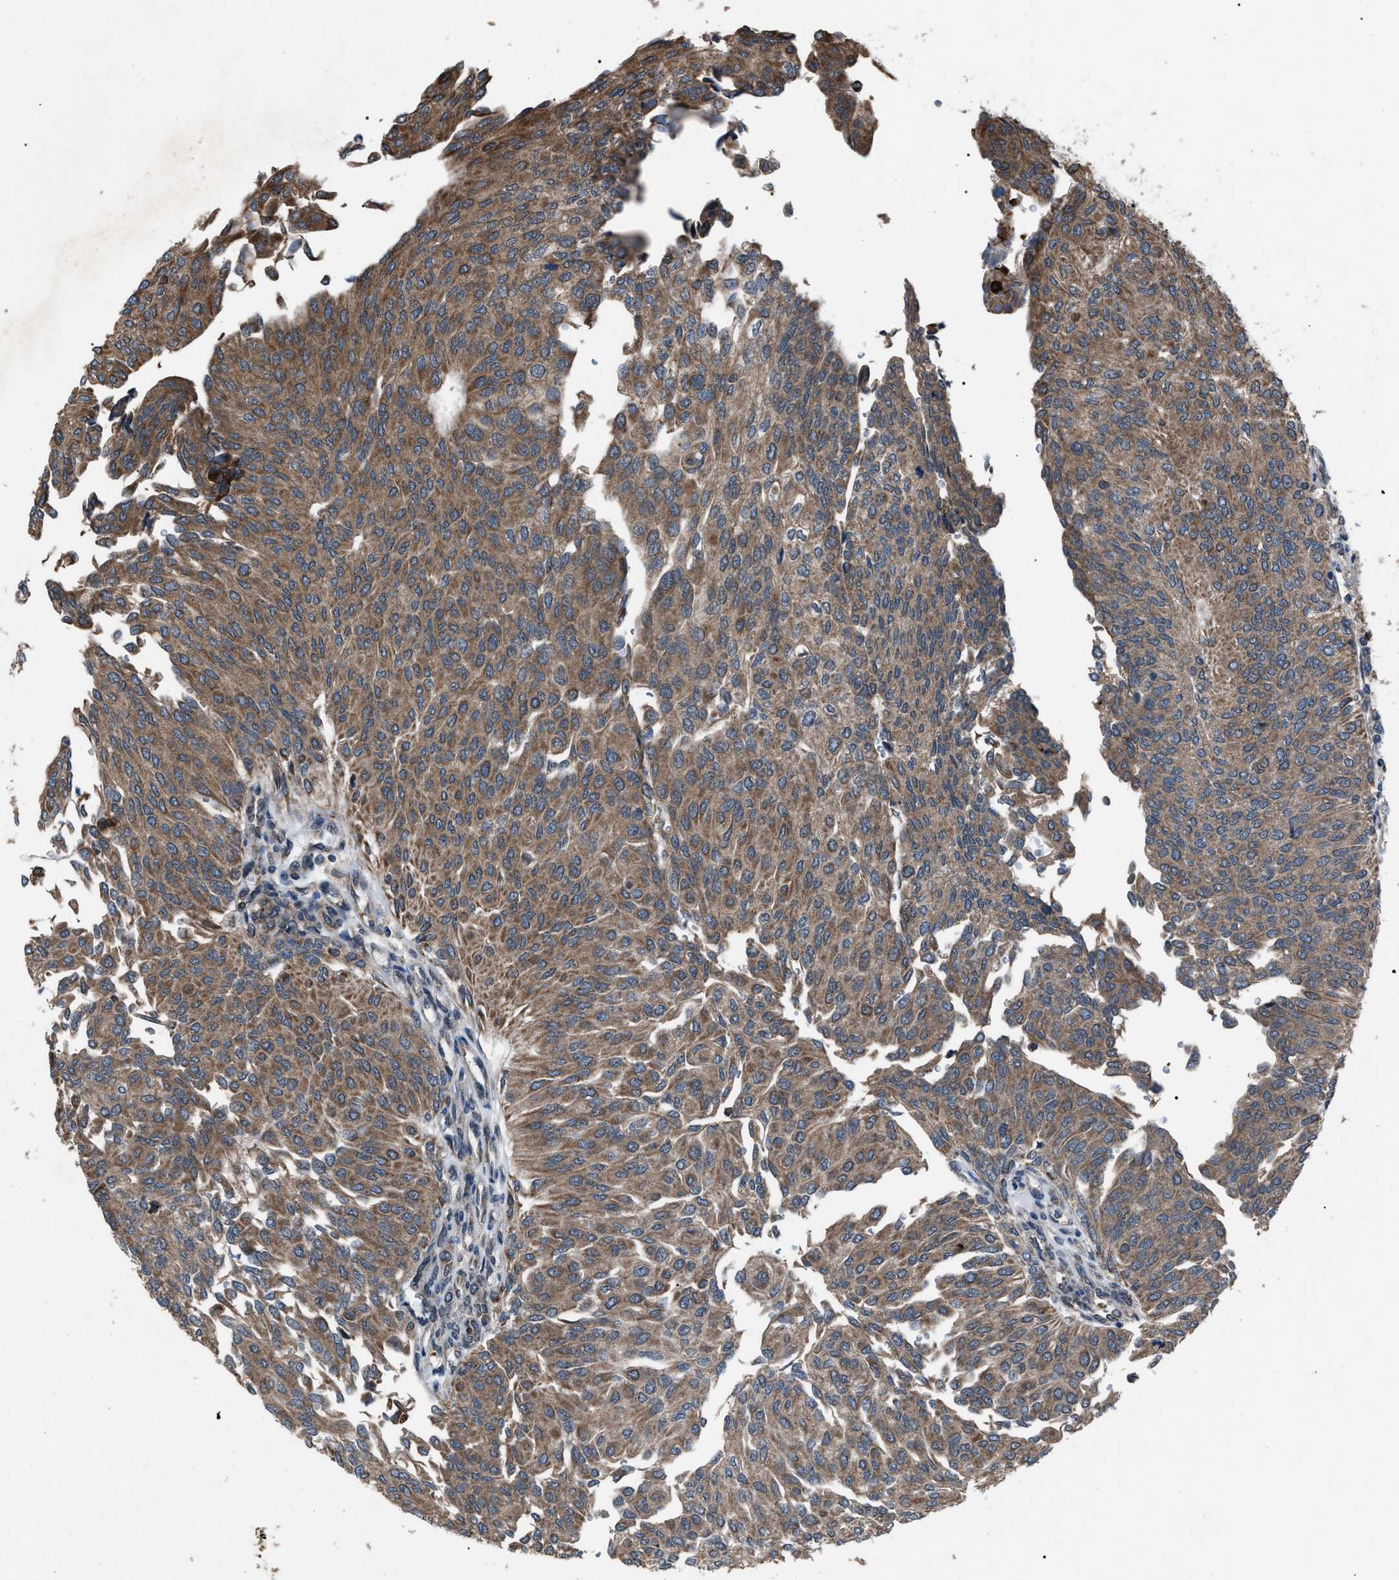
{"staining": {"intensity": "moderate", "quantity": ">75%", "location": "cytoplasmic/membranous"}, "tissue": "urothelial cancer", "cell_type": "Tumor cells", "image_type": "cancer", "snomed": [{"axis": "morphology", "description": "Urothelial carcinoma, Low grade"}, {"axis": "topography", "description": "Urinary bladder"}], "caption": "Tumor cells reveal moderate cytoplasmic/membranous positivity in about >75% of cells in low-grade urothelial carcinoma. (Stains: DAB in brown, nuclei in blue, Microscopy: brightfield microscopy at high magnification).", "gene": "ZFAND2A", "patient": {"sex": "female", "age": 79}}